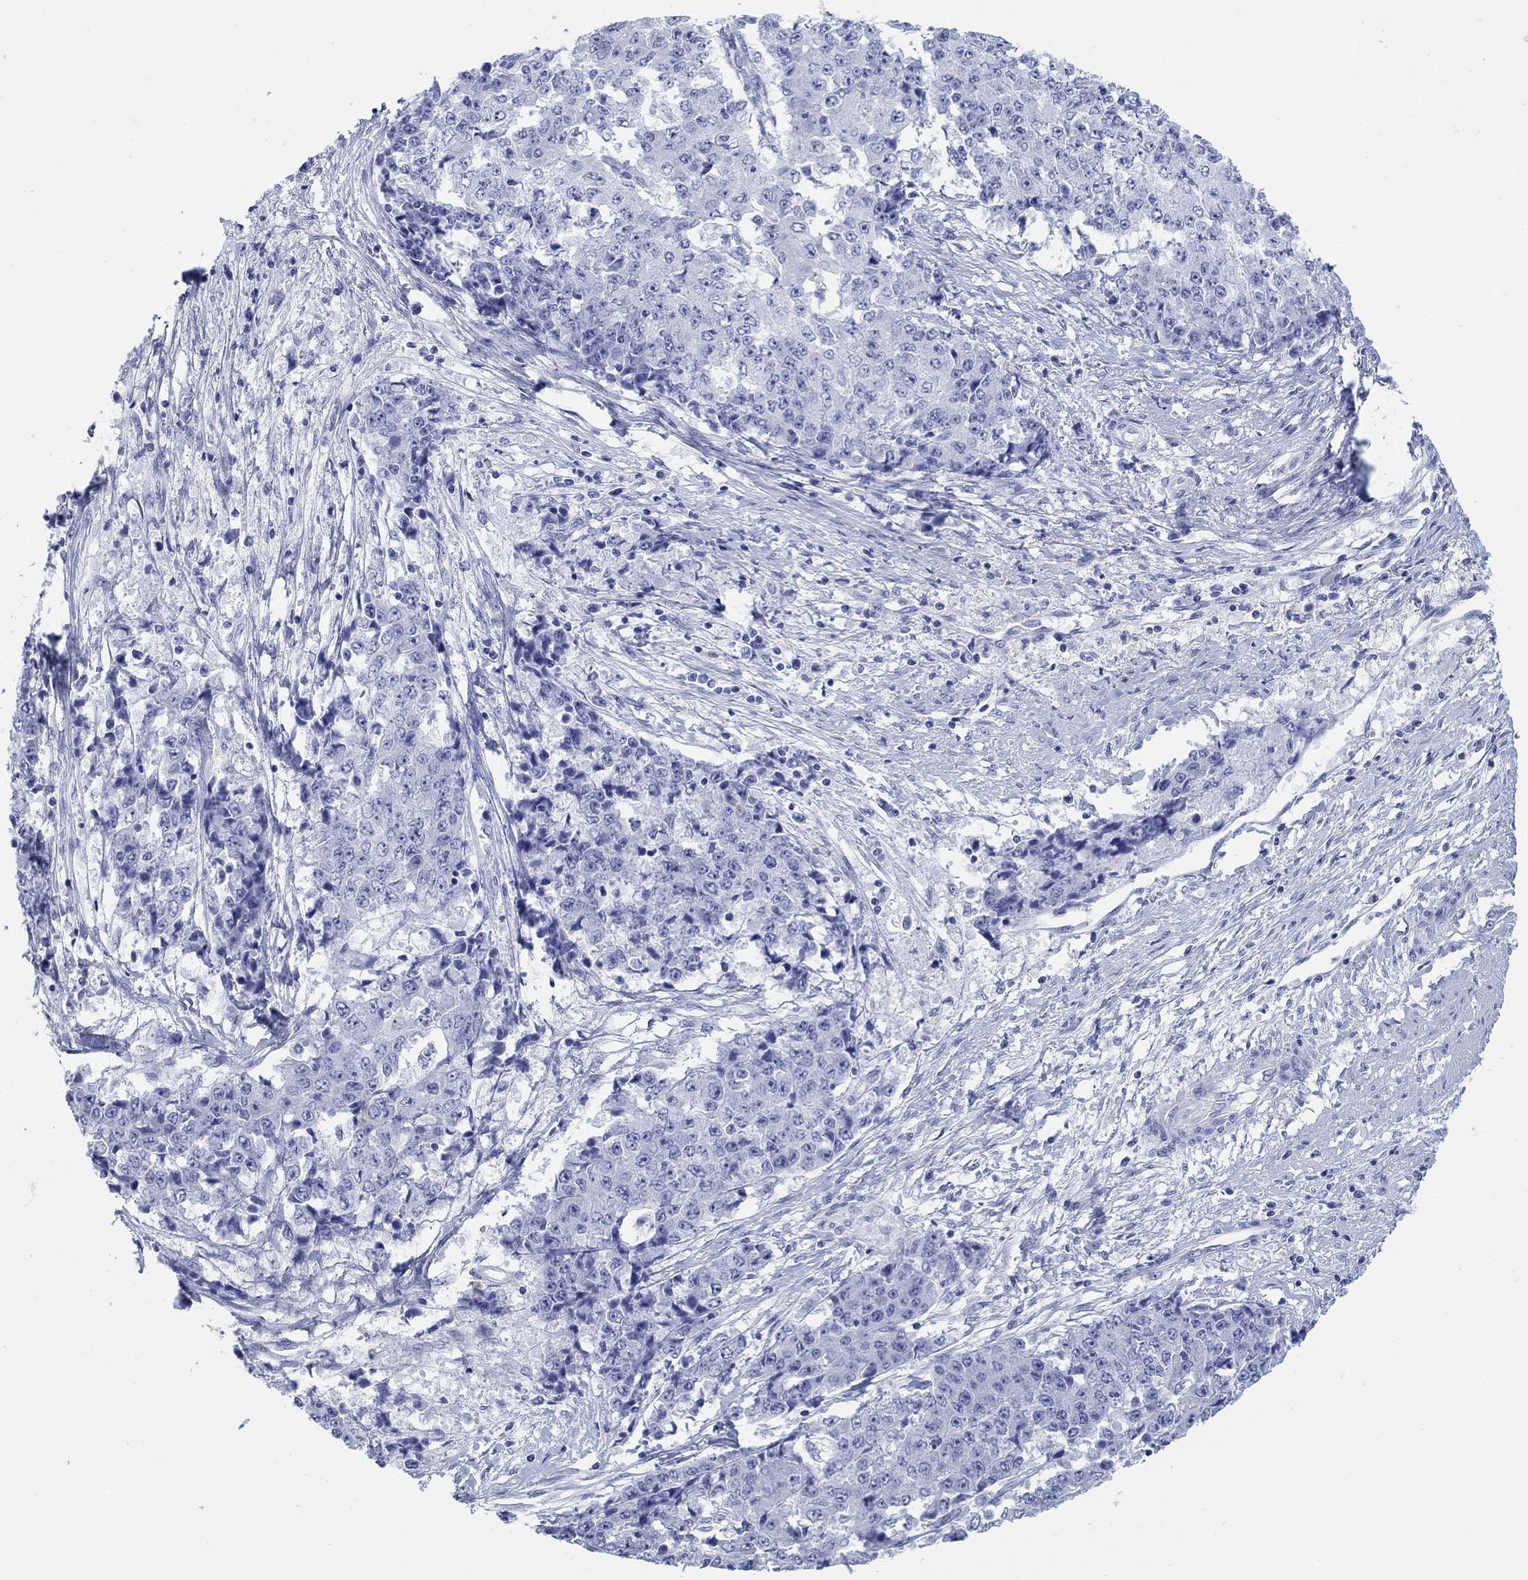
{"staining": {"intensity": "negative", "quantity": "none", "location": "none"}, "tissue": "ovarian cancer", "cell_type": "Tumor cells", "image_type": "cancer", "snomed": [{"axis": "morphology", "description": "Carcinoma, endometroid"}, {"axis": "topography", "description": "Ovary"}], "caption": "Immunohistochemistry of ovarian cancer (endometroid carcinoma) displays no positivity in tumor cells.", "gene": "AKR1C2", "patient": {"sex": "female", "age": 42}}